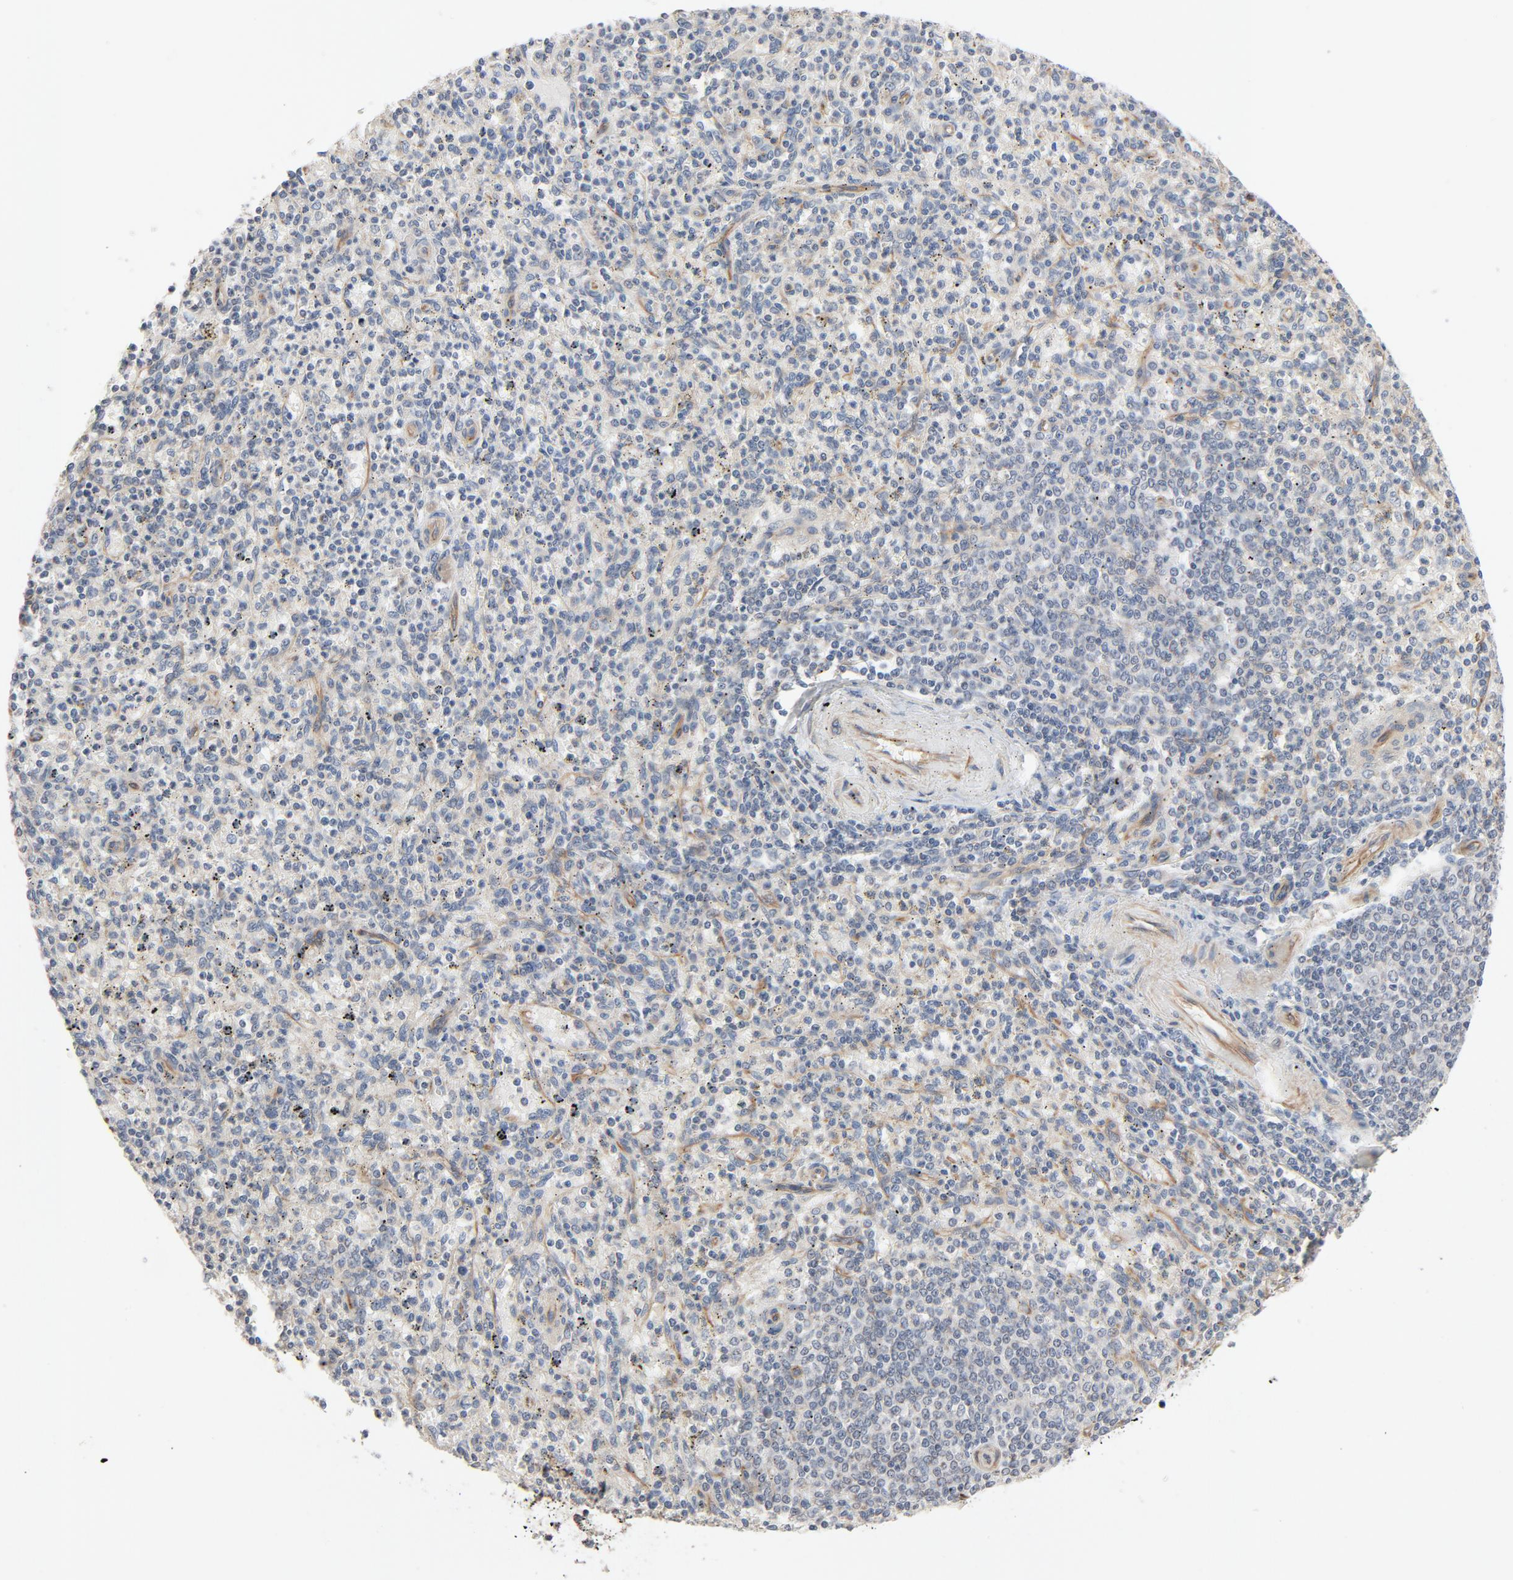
{"staining": {"intensity": "negative", "quantity": "none", "location": "none"}, "tissue": "spleen", "cell_type": "Cells in red pulp", "image_type": "normal", "snomed": [{"axis": "morphology", "description": "Normal tissue, NOS"}, {"axis": "topography", "description": "Spleen"}], "caption": "The micrograph displays no significant expression in cells in red pulp of spleen.", "gene": "TRIOBP", "patient": {"sex": "male", "age": 72}}